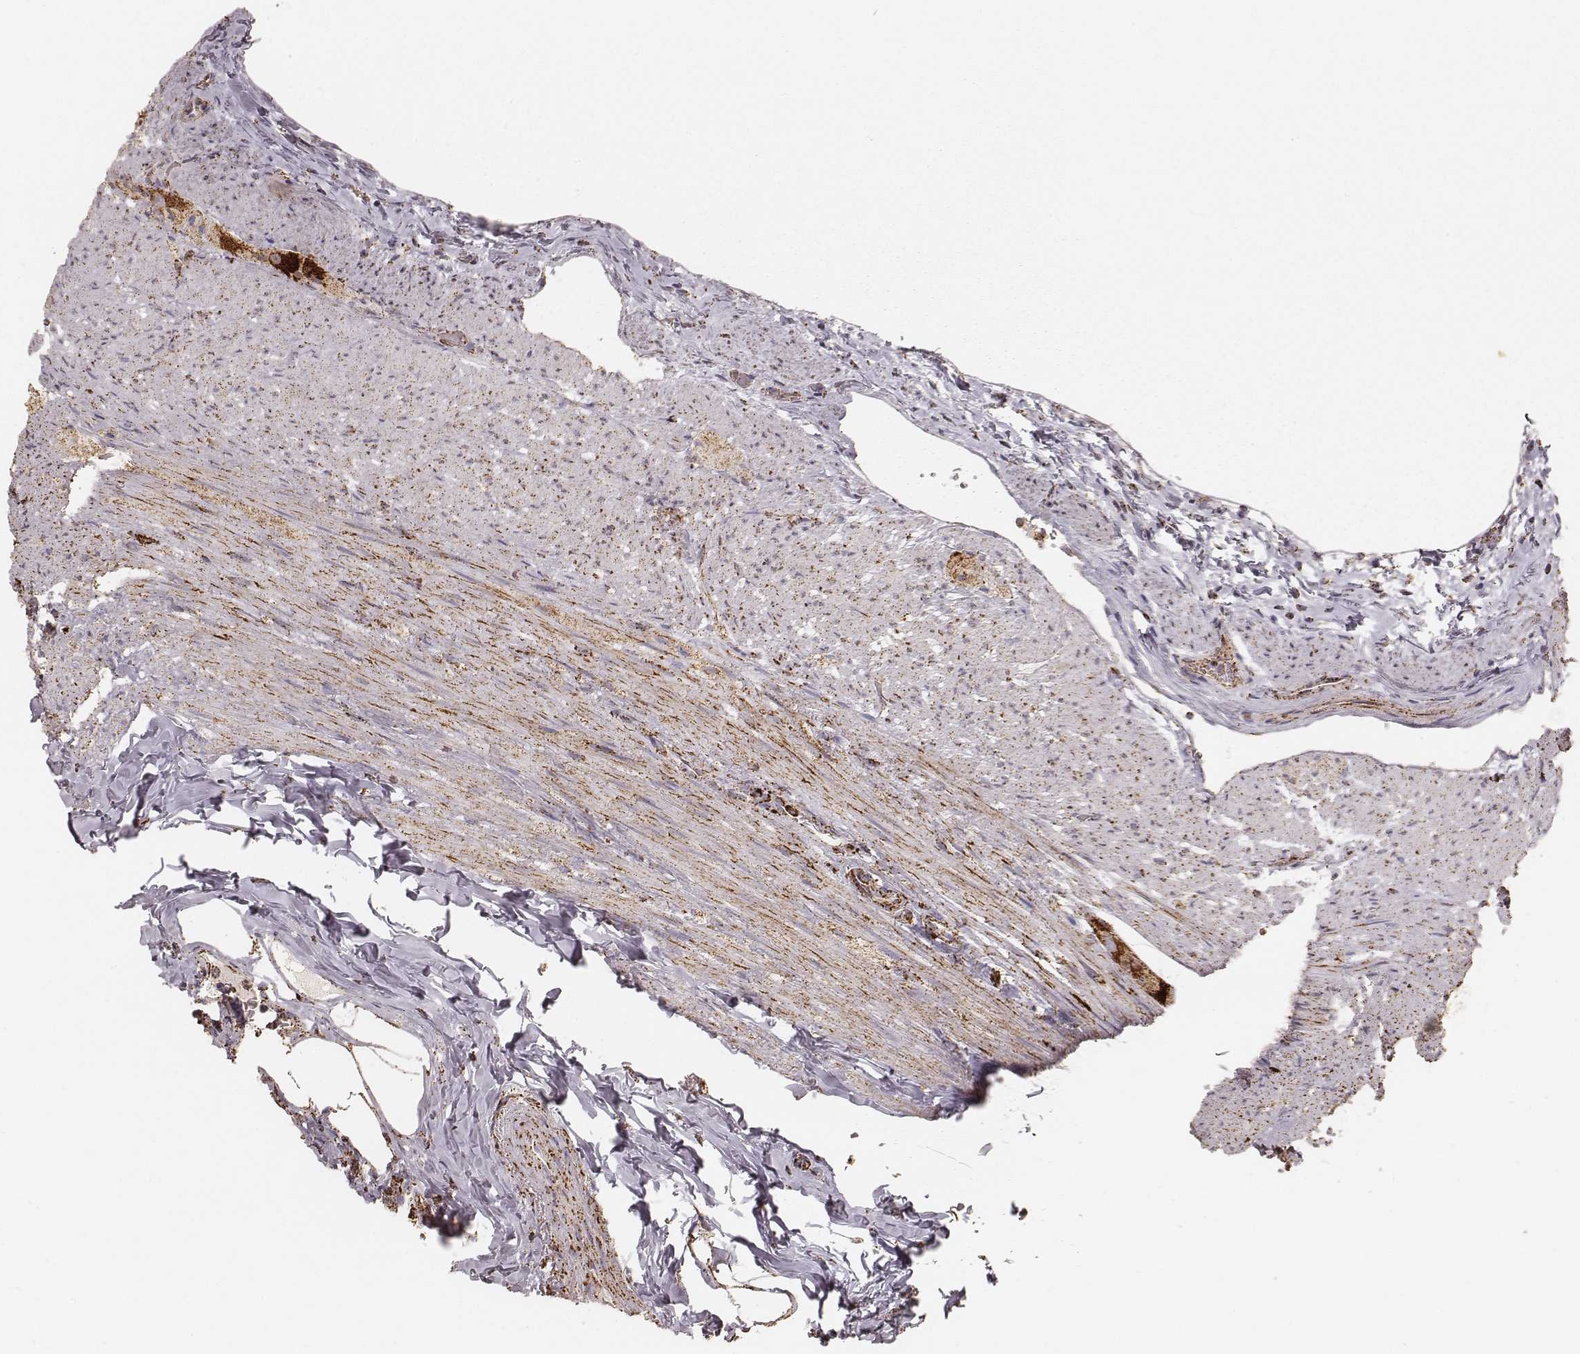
{"staining": {"intensity": "strong", "quantity": ">75%", "location": "cytoplasmic/membranous"}, "tissue": "appendix", "cell_type": "Glandular cells", "image_type": "normal", "snomed": [{"axis": "morphology", "description": "Normal tissue, NOS"}, {"axis": "topography", "description": "Appendix"}], "caption": "Appendix stained for a protein (brown) demonstrates strong cytoplasmic/membranous positive positivity in approximately >75% of glandular cells.", "gene": "CS", "patient": {"sex": "male", "age": 47}}